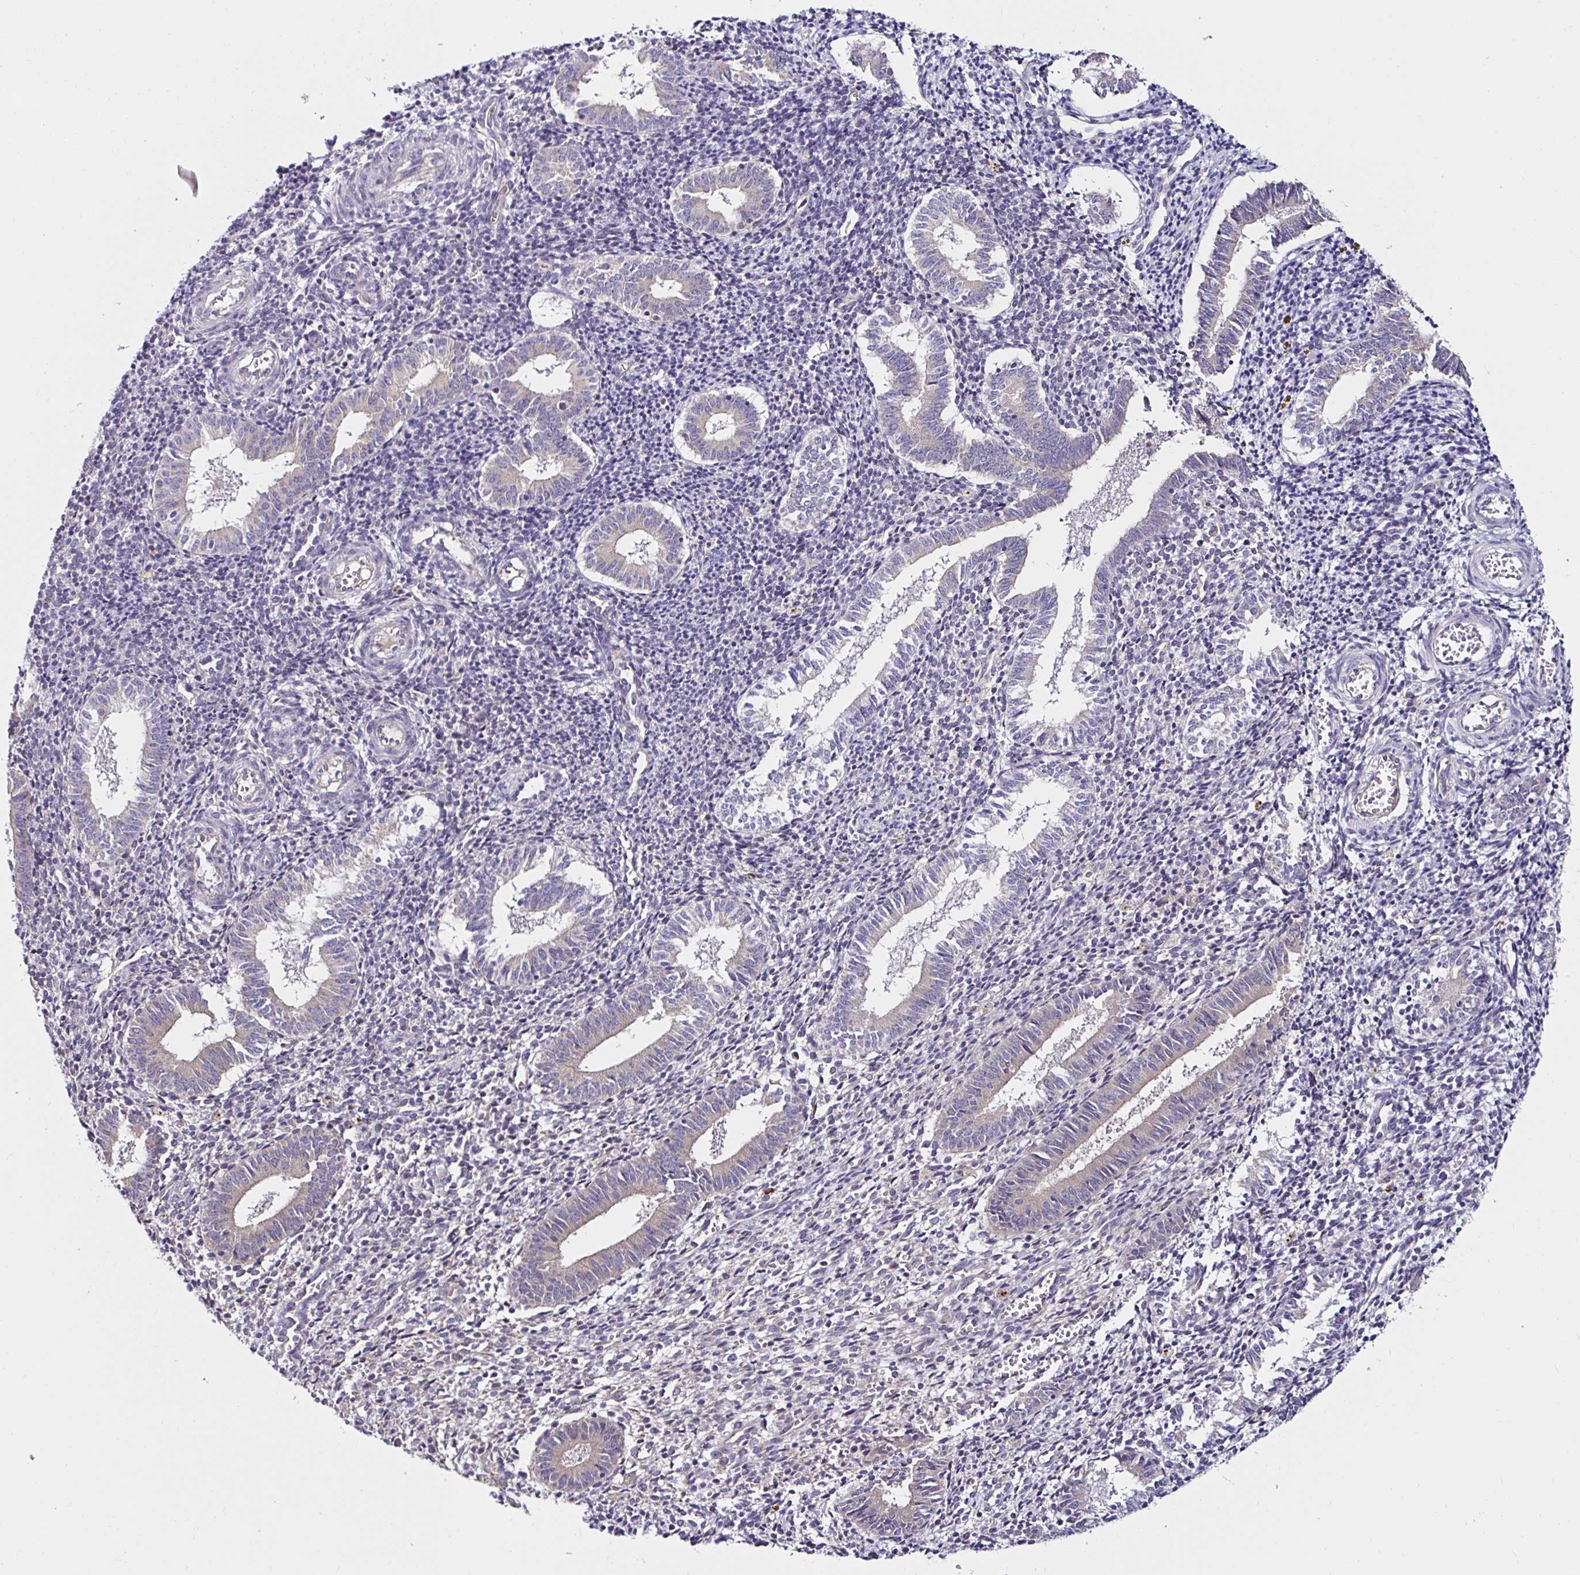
{"staining": {"intensity": "negative", "quantity": "none", "location": "none"}, "tissue": "endometrium", "cell_type": "Cells in endometrial stroma", "image_type": "normal", "snomed": [{"axis": "morphology", "description": "Normal tissue, NOS"}, {"axis": "topography", "description": "Endometrium"}], "caption": "A micrograph of human endometrium is negative for staining in cells in endometrial stroma. (IHC, brightfield microscopy, high magnification).", "gene": "VSIG2", "patient": {"sex": "female", "age": 25}}